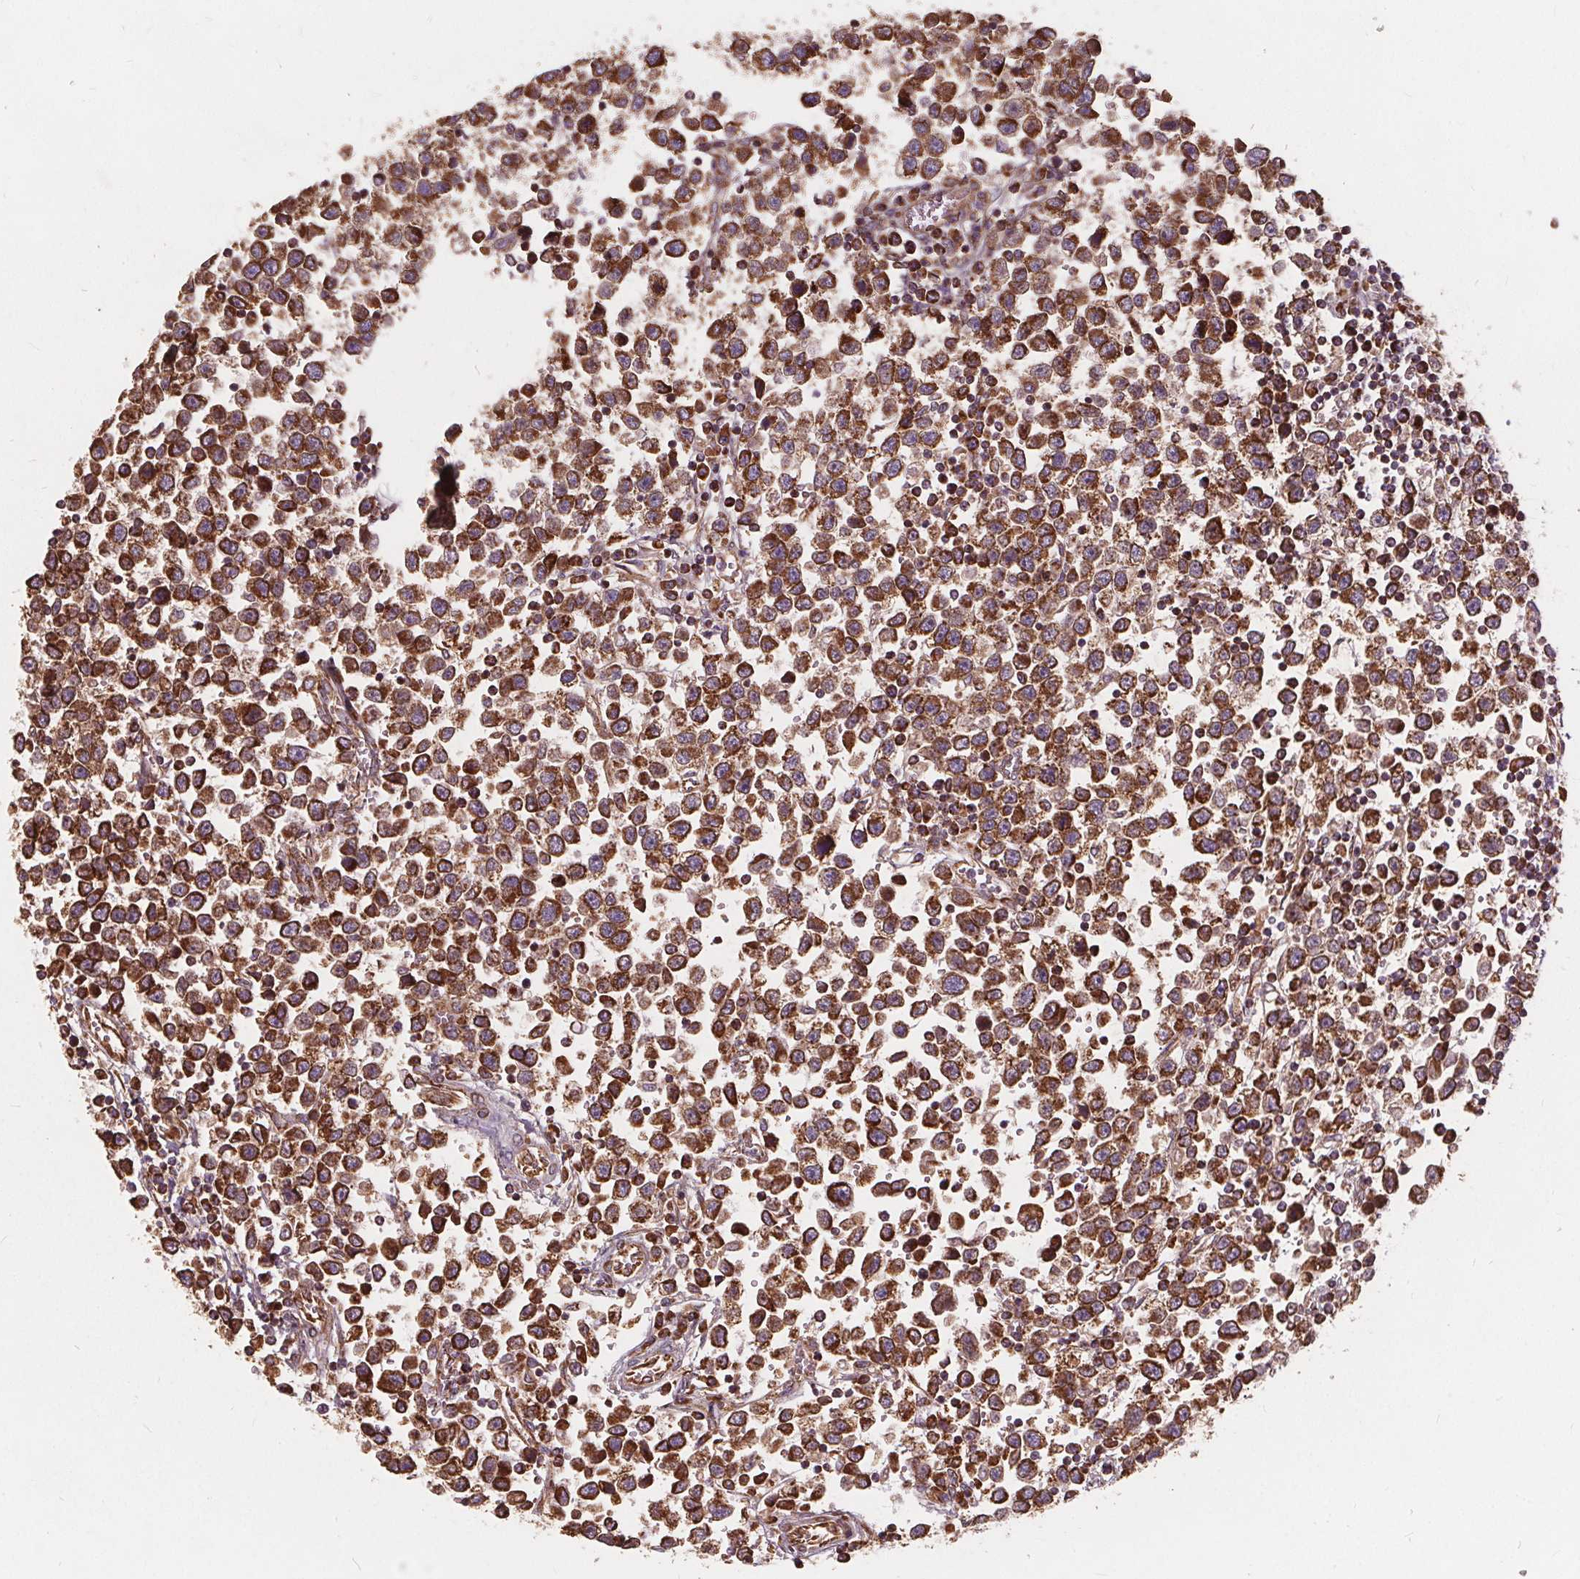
{"staining": {"intensity": "strong", "quantity": ">75%", "location": "cytoplasmic/membranous"}, "tissue": "testis cancer", "cell_type": "Tumor cells", "image_type": "cancer", "snomed": [{"axis": "morphology", "description": "Seminoma, NOS"}, {"axis": "topography", "description": "Testis"}], "caption": "Protein staining displays strong cytoplasmic/membranous staining in approximately >75% of tumor cells in seminoma (testis).", "gene": "PLSCR3", "patient": {"sex": "male", "age": 34}}